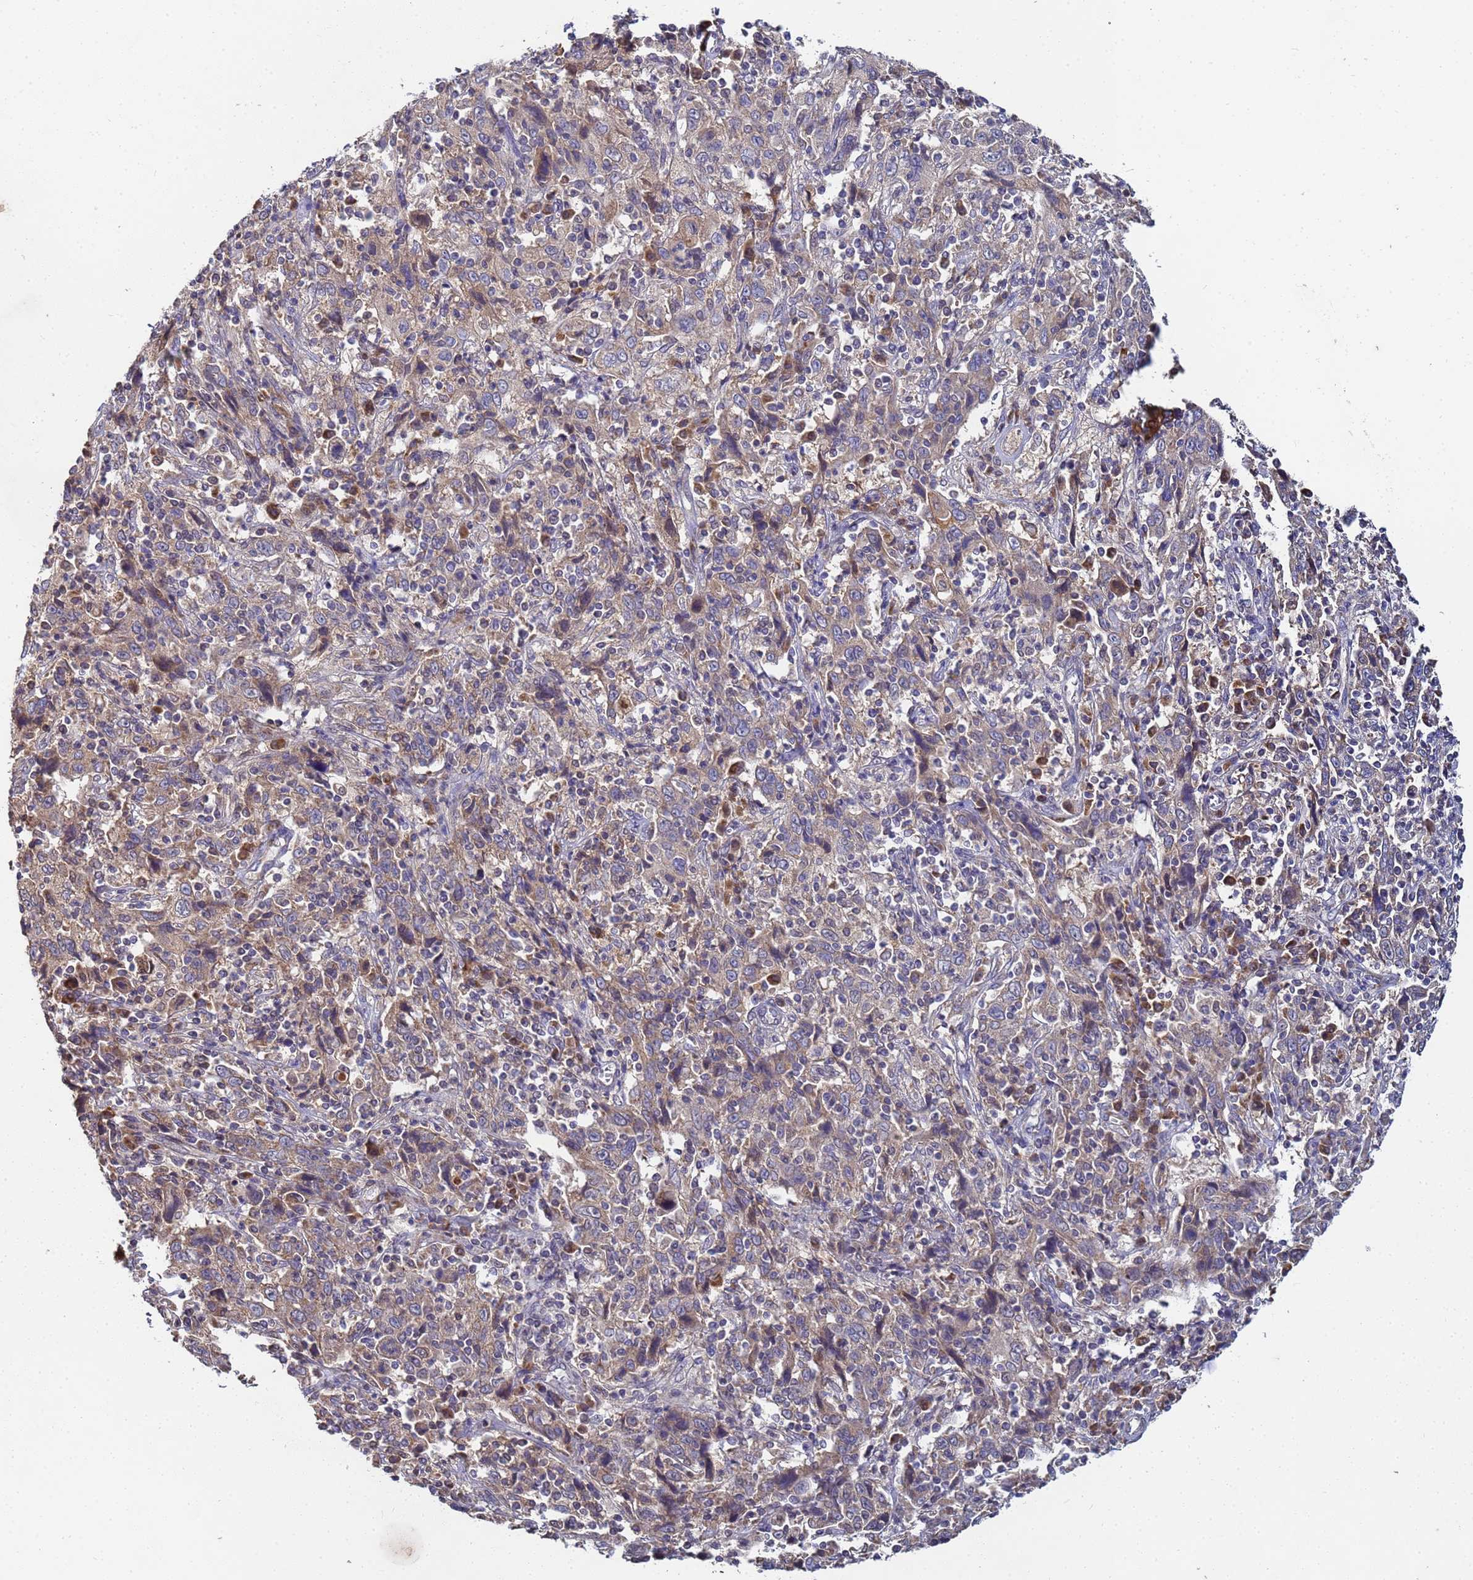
{"staining": {"intensity": "weak", "quantity": "25%-75%", "location": "cytoplasmic/membranous"}, "tissue": "cervical cancer", "cell_type": "Tumor cells", "image_type": "cancer", "snomed": [{"axis": "morphology", "description": "Squamous cell carcinoma, NOS"}, {"axis": "topography", "description": "Cervix"}], "caption": "Protein staining of cervical cancer tissue shows weak cytoplasmic/membranous staining in approximately 25%-75% of tumor cells.", "gene": "C5orf34", "patient": {"sex": "female", "age": 46}}